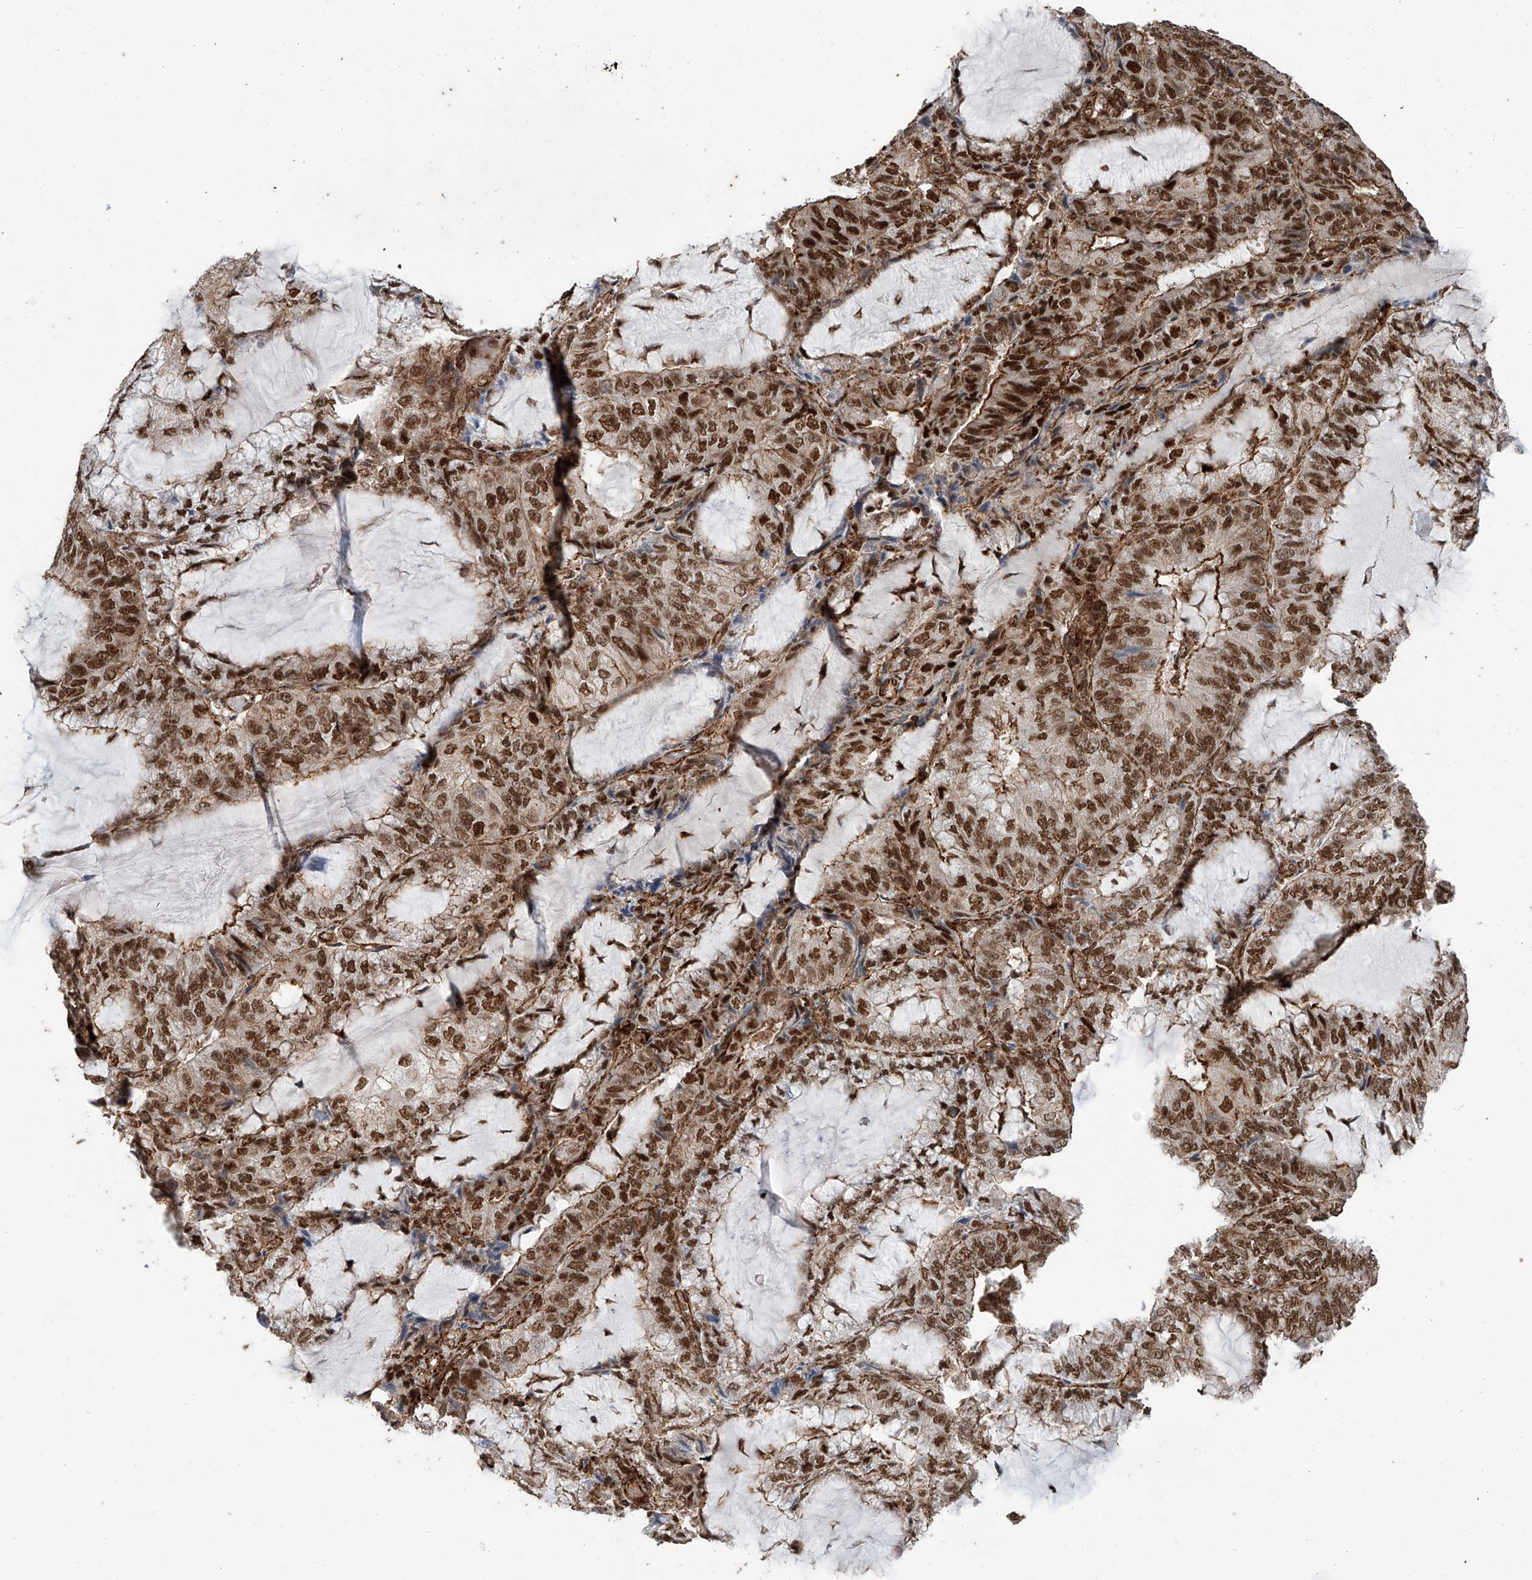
{"staining": {"intensity": "strong", "quantity": "25%-75%", "location": "cytoplasmic/membranous,nuclear"}, "tissue": "endometrial cancer", "cell_type": "Tumor cells", "image_type": "cancer", "snomed": [{"axis": "morphology", "description": "Adenocarcinoma, NOS"}, {"axis": "topography", "description": "Endometrium"}], "caption": "This micrograph demonstrates immunohistochemistry (IHC) staining of endometrial cancer, with high strong cytoplasmic/membranous and nuclear expression in approximately 25%-75% of tumor cells.", "gene": "SDE2", "patient": {"sex": "female", "age": 81}}